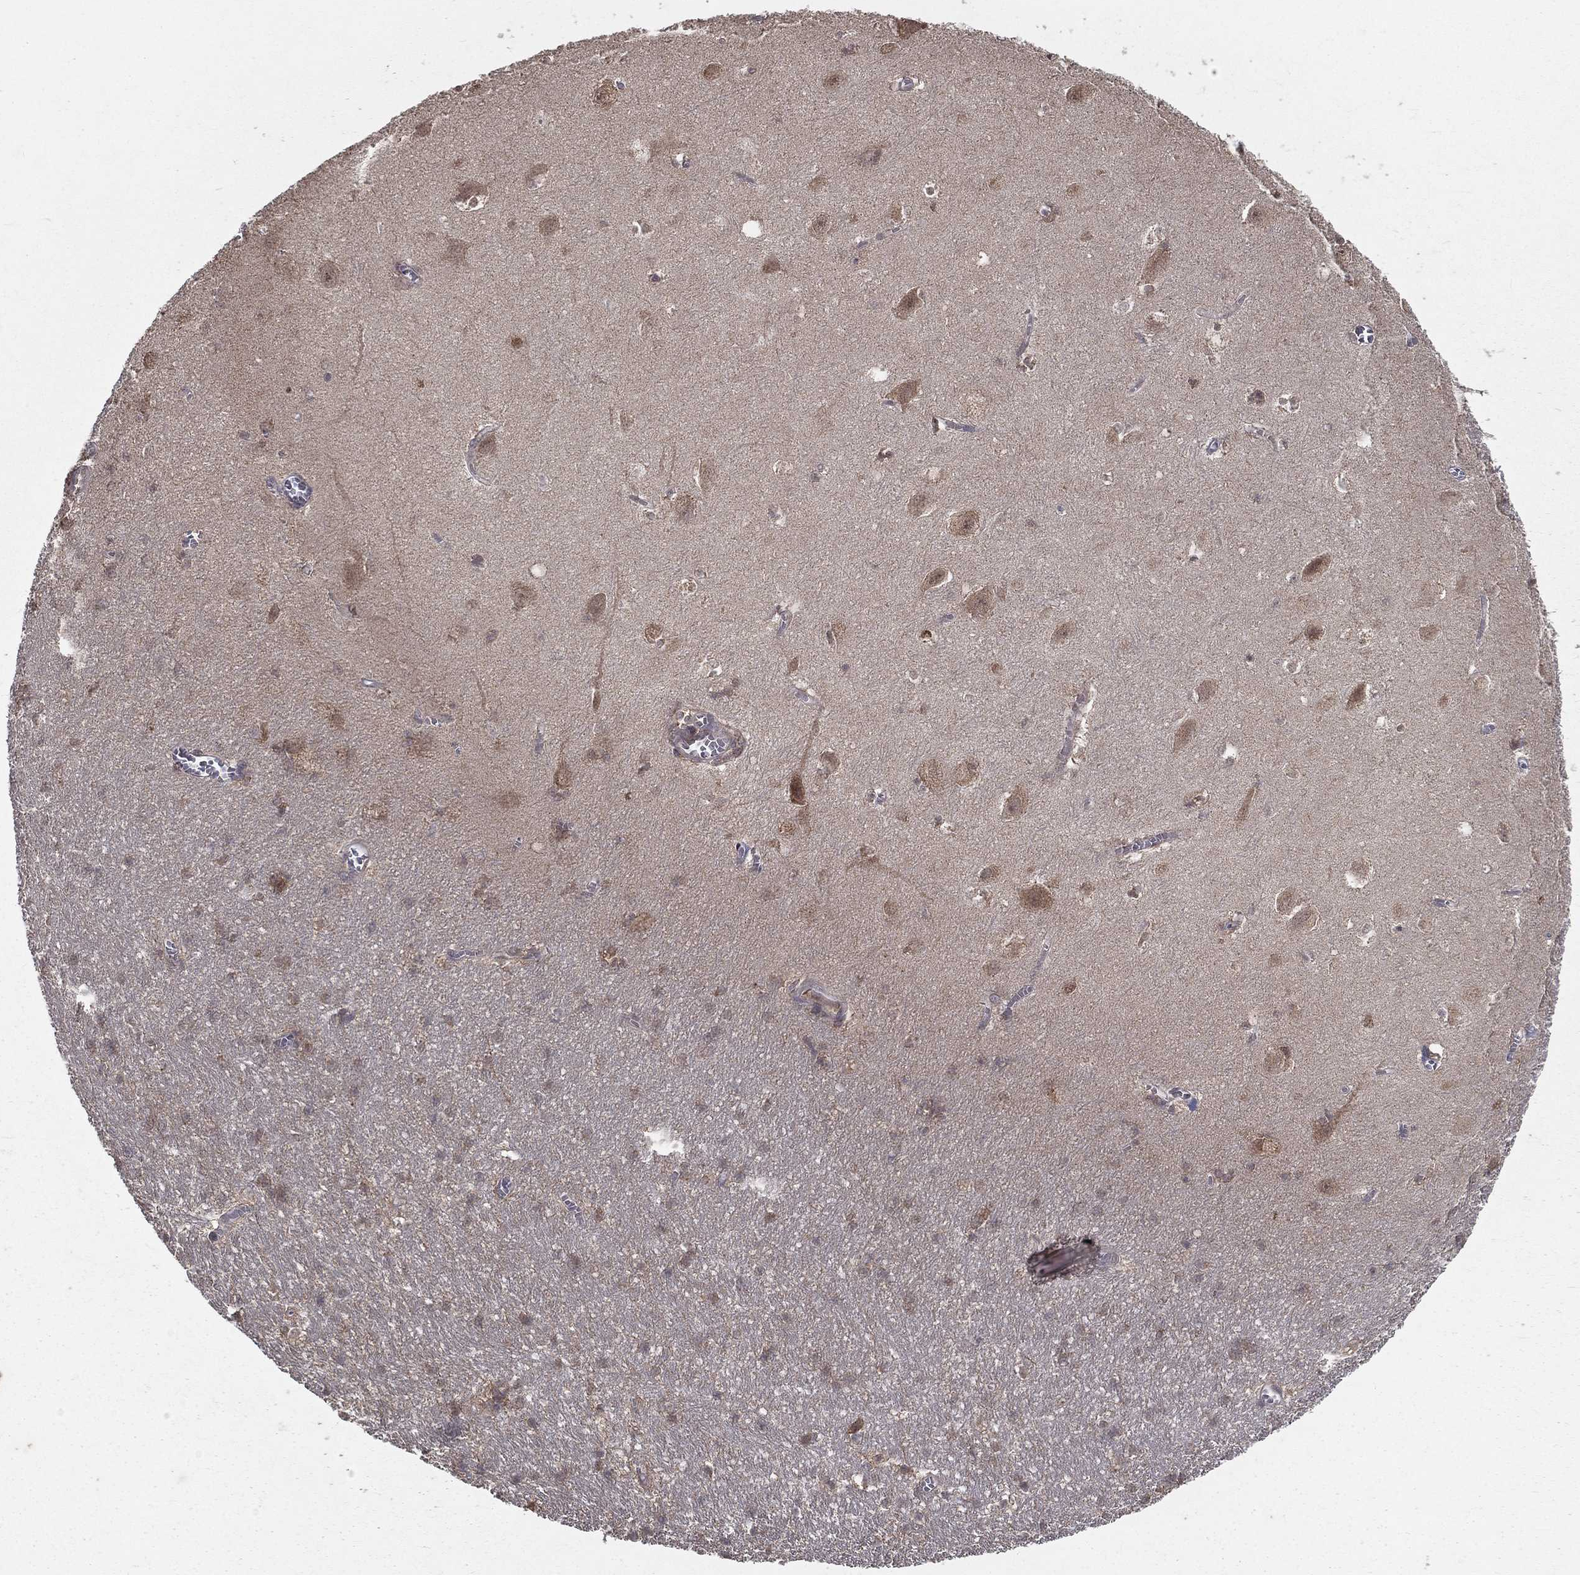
{"staining": {"intensity": "negative", "quantity": "none", "location": "none"}, "tissue": "hippocampus", "cell_type": "Glial cells", "image_type": "normal", "snomed": [{"axis": "morphology", "description": "Normal tissue, NOS"}, {"axis": "topography", "description": "Hippocampus"}], "caption": "IHC of unremarkable human hippocampus shows no expression in glial cells.", "gene": "ZDHHC15", "patient": {"sex": "female", "age": 64}}